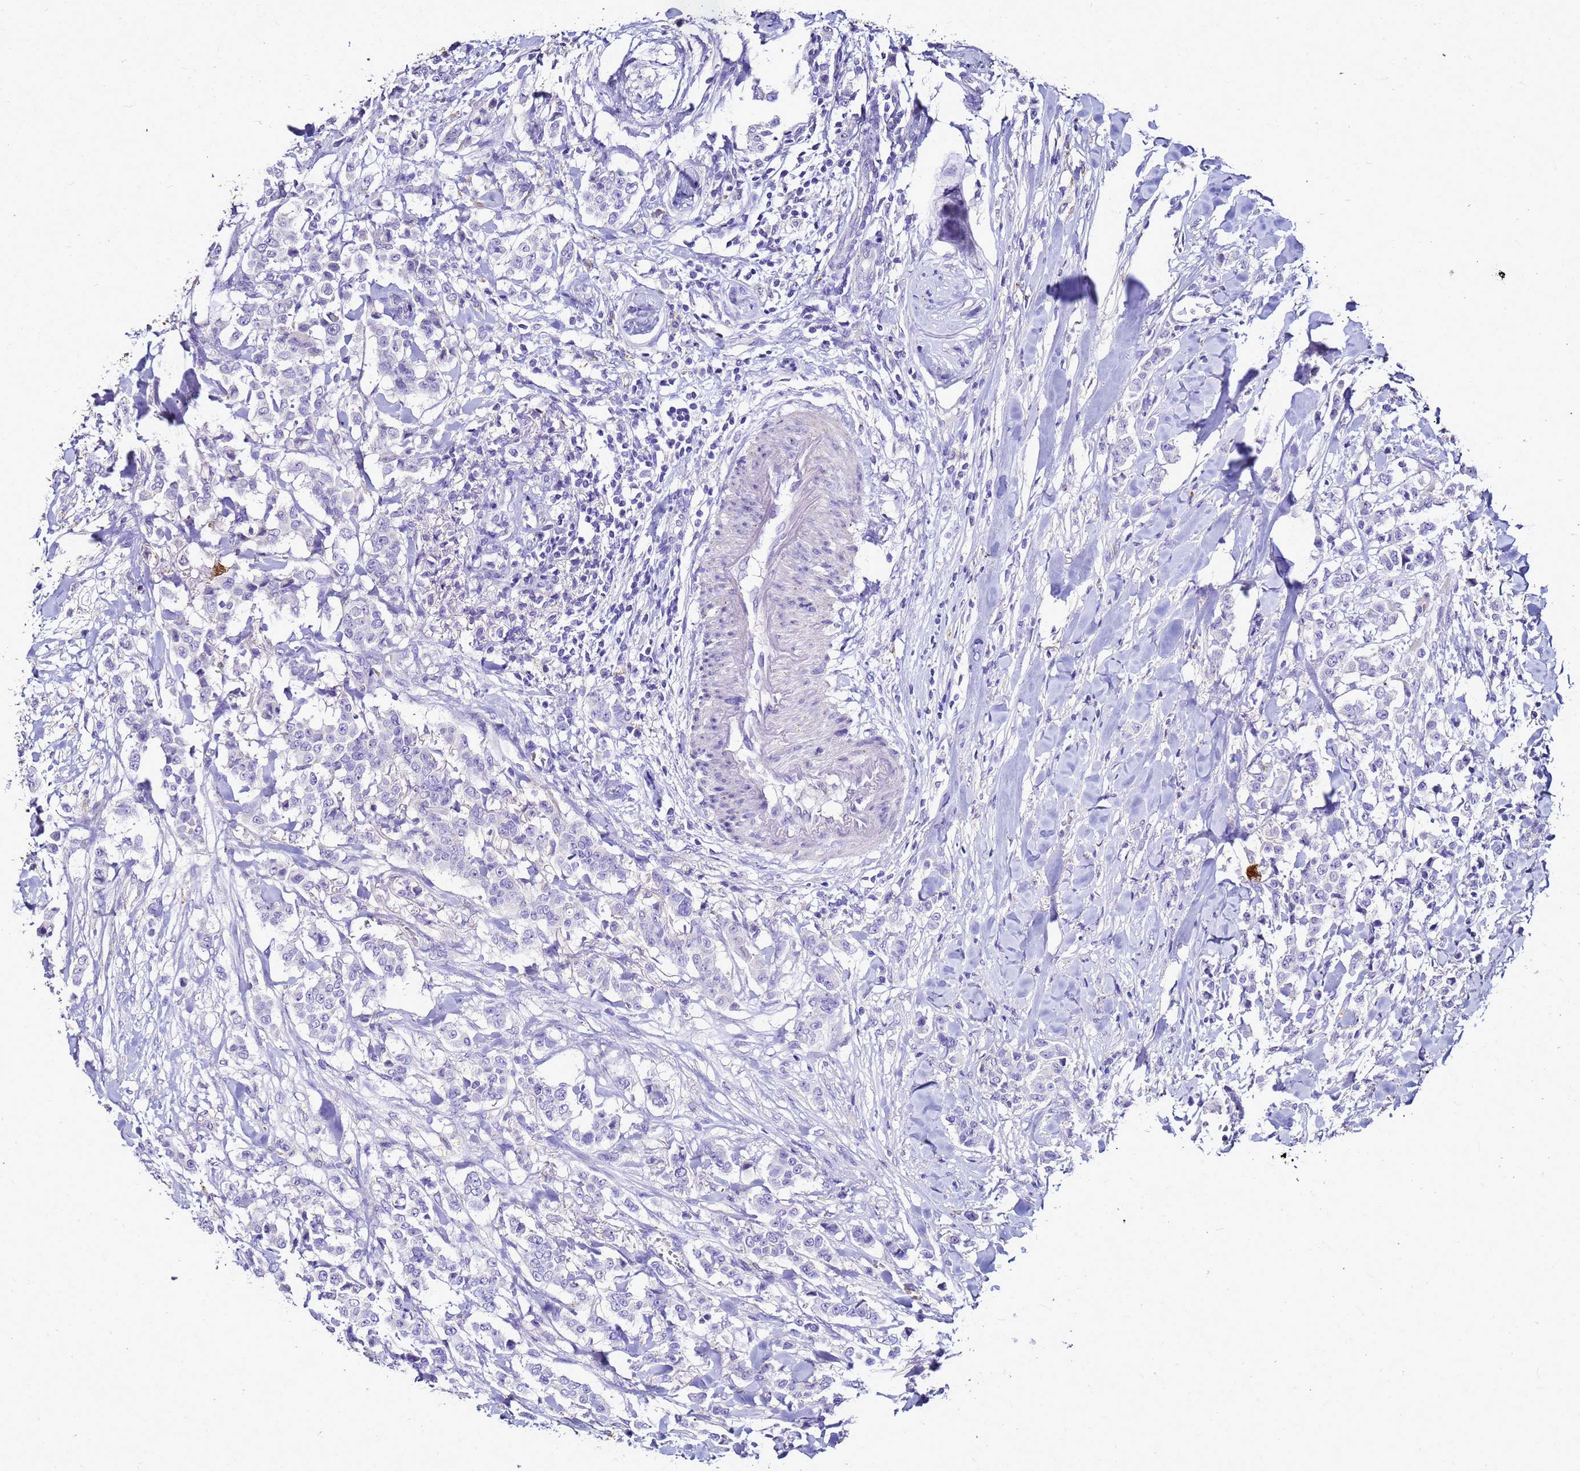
{"staining": {"intensity": "negative", "quantity": "none", "location": "none"}, "tissue": "breast cancer", "cell_type": "Tumor cells", "image_type": "cancer", "snomed": [{"axis": "morphology", "description": "Duct carcinoma"}, {"axis": "topography", "description": "Breast"}], "caption": "This micrograph is of breast cancer stained with IHC to label a protein in brown with the nuclei are counter-stained blue. There is no expression in tumor cells.", "gene": "S100A2", "patient": {"sex": "female", "age": 40}}